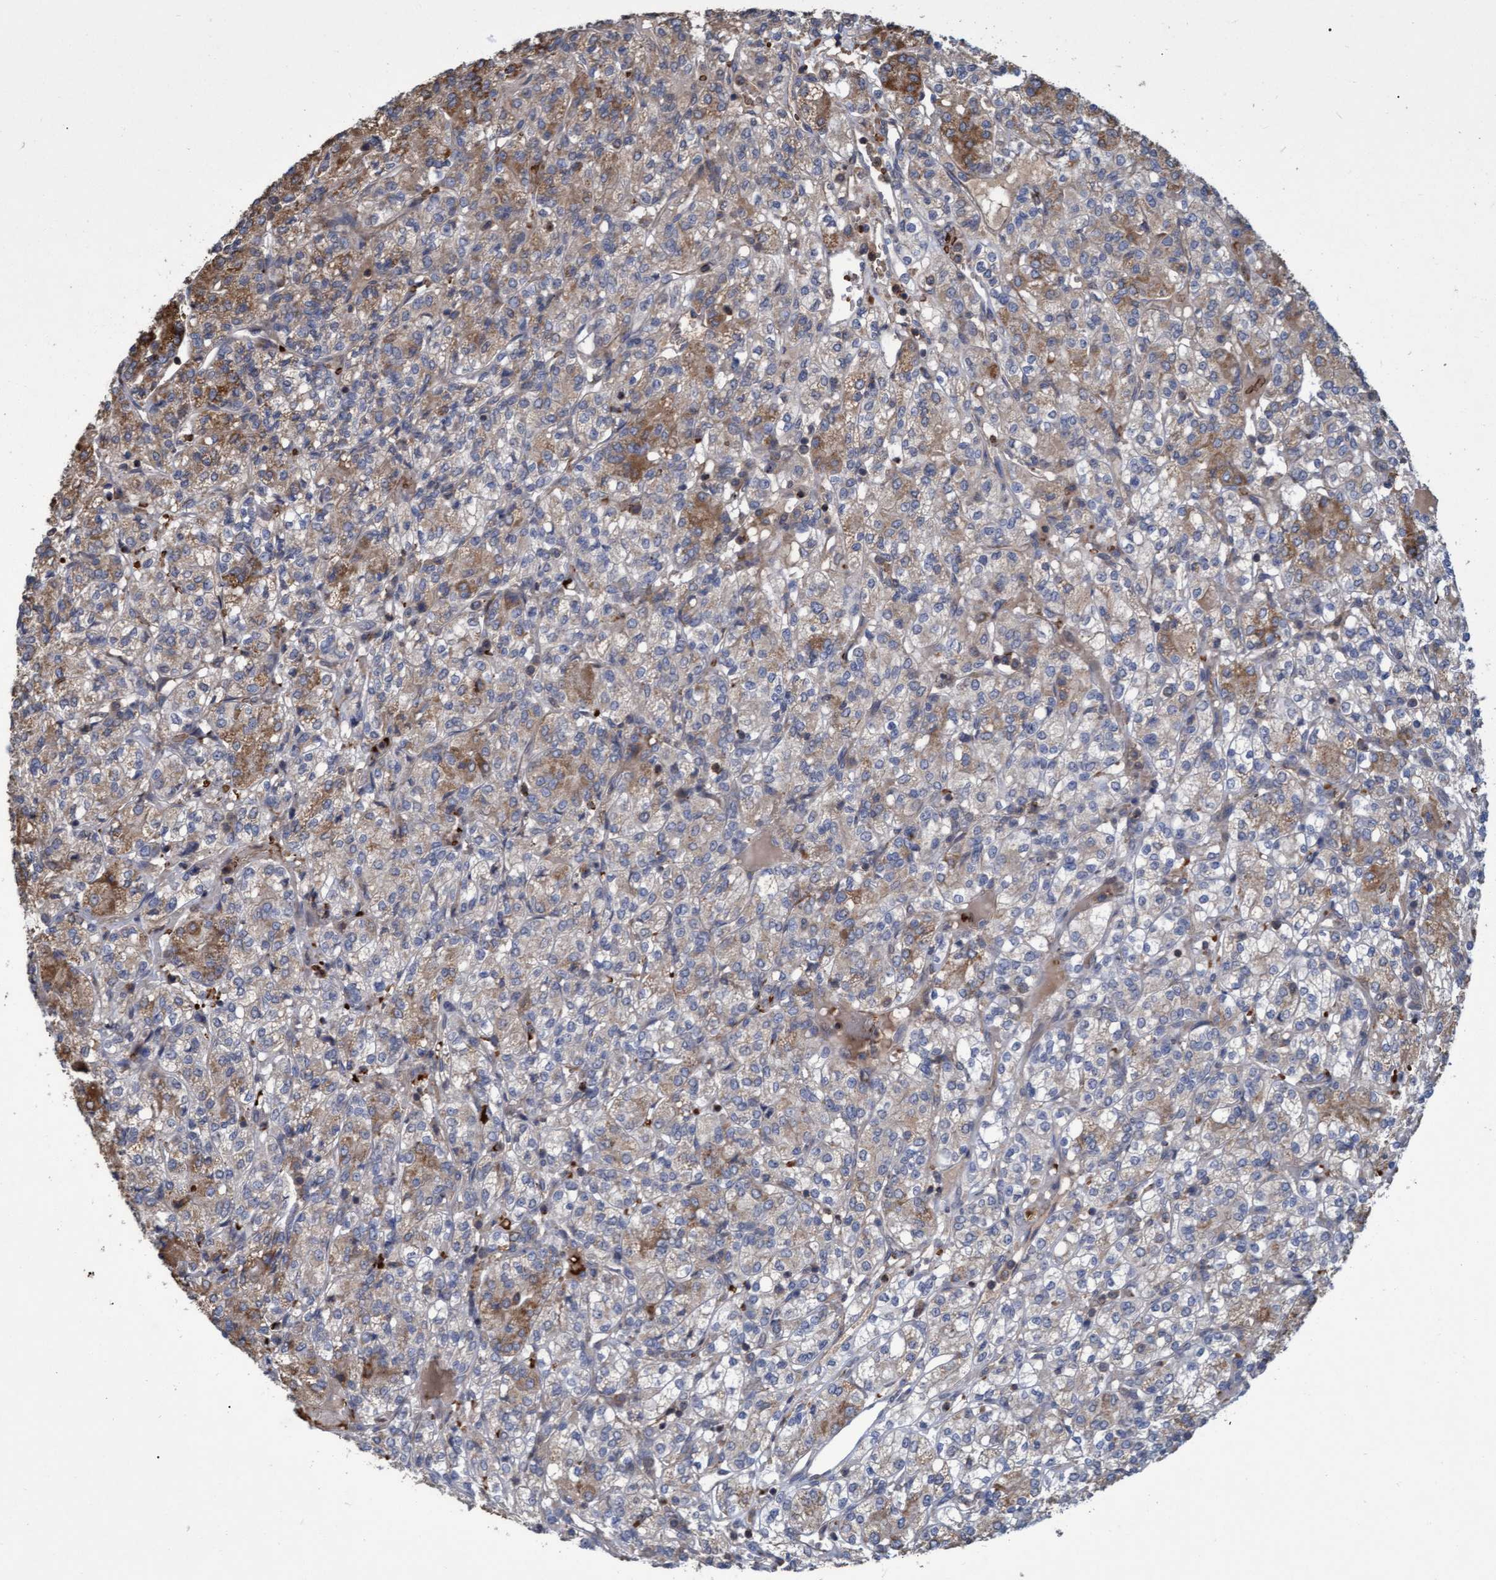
{"staining": {"intensity": "moderate", "quantity": "25%-75%", "location": "cytoplasmic/membranous"}, "tissue": "renal cancer", "cell_type": "Tumor cells", "image_type": "cancer", "snomed": [{"axis": "morphology", "description": "Adenocarcinoma, NOS"}, {"axis": "topography", "description": "Kidney"}], "caption": "This is an image of immunohistochemistry staining of renal cancer, which shows moderate positivity in the cytoplasmic/membranous of tumor cells.", "gene": "NAA15", "patient": {"sex": "male", "age": 77}}